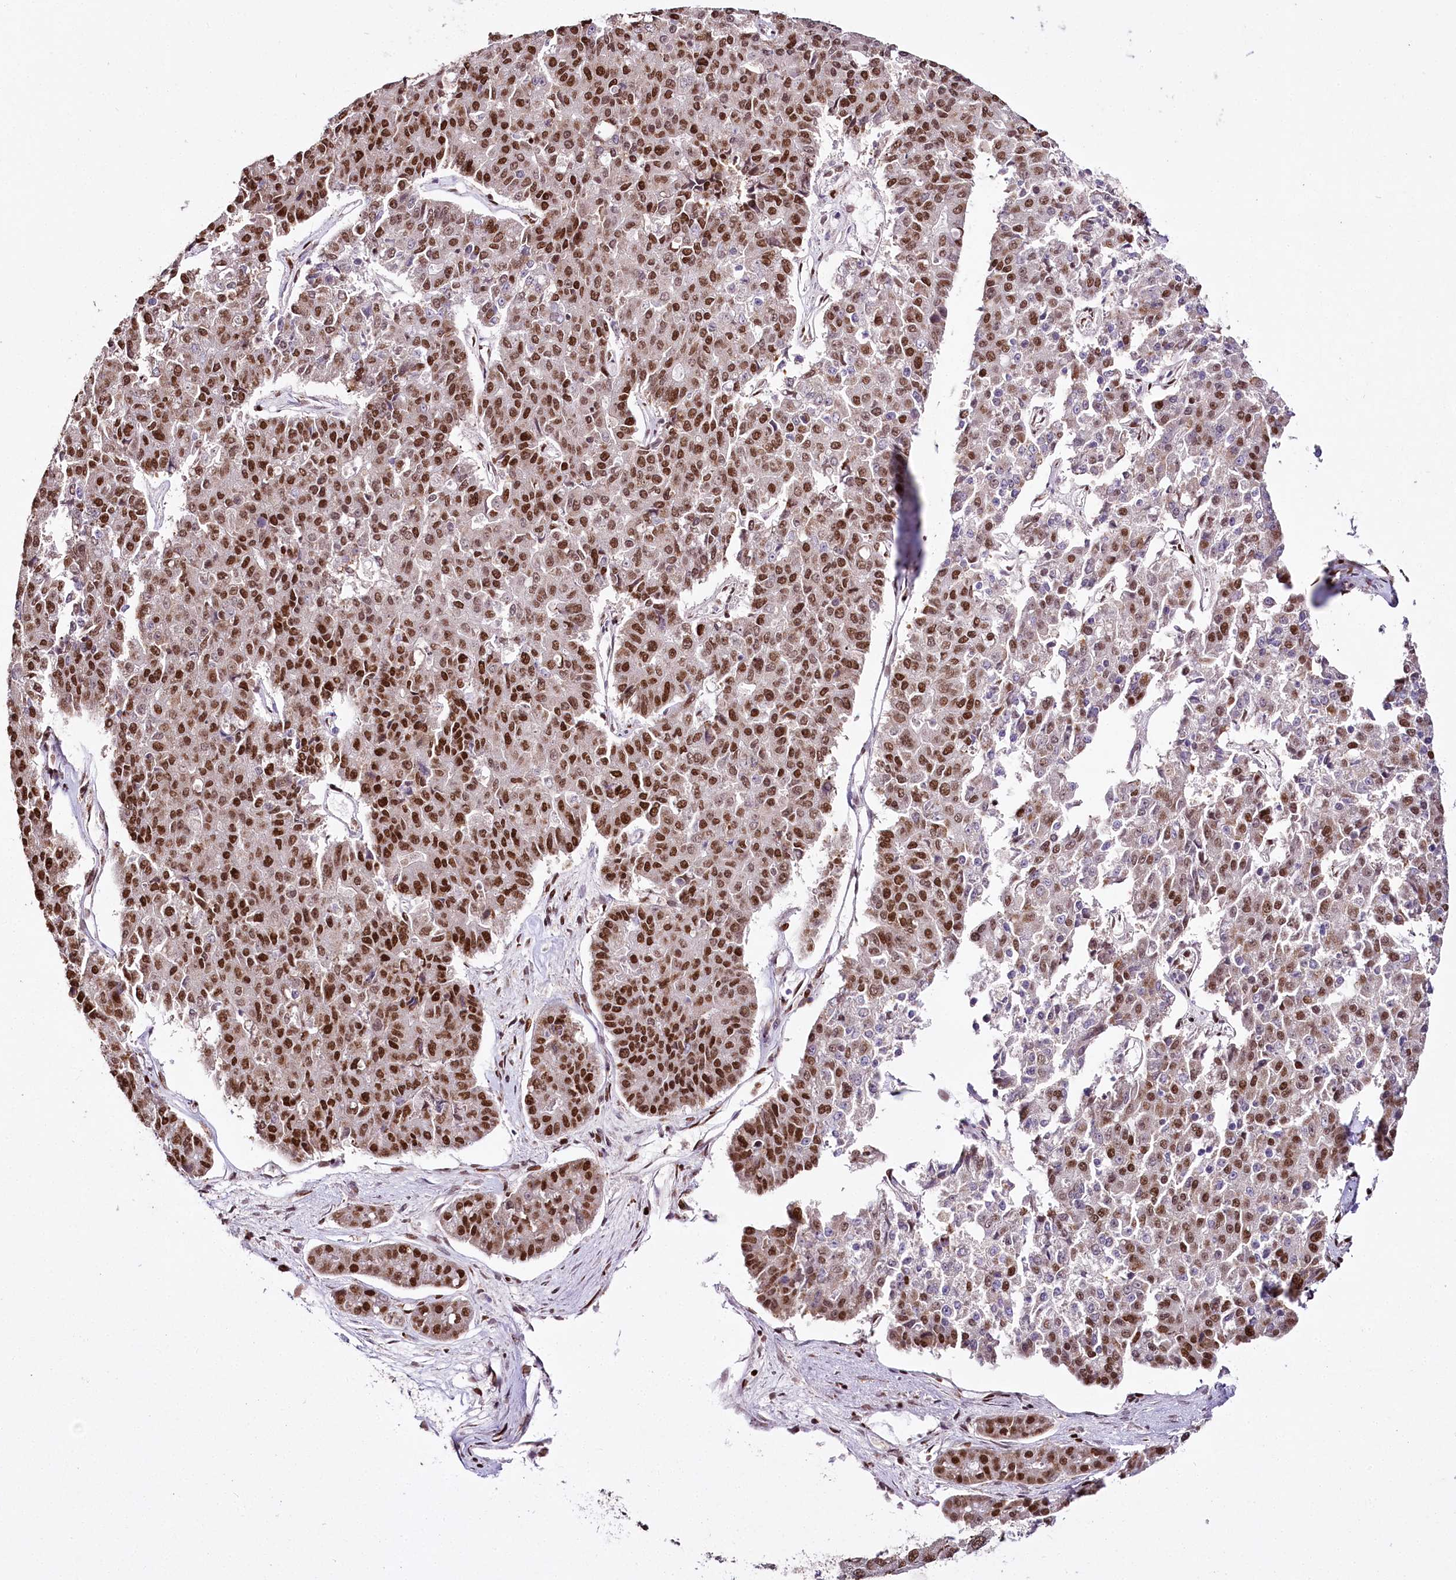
{"staining": {"intensity": "strong", "quantity": ">75%", "location": "nuclear"}, "tissue": "pancreatic cancer", "cell_type": "Tumor cells", "image_type": "cancer", "snomed": [{"axis": "morphology", "description": "Adenocarcinoma, NOS"}, {"axis": "topography", "description": "Pancreas"}], "caption": "Adenocarcinoma (pancreatic) stained with a brown dye displays strong nuclear positive expression in approximately >75% of tumor cells.", "gene": "SMARCE1", "patient": {"sex": "male", "age": 50}}